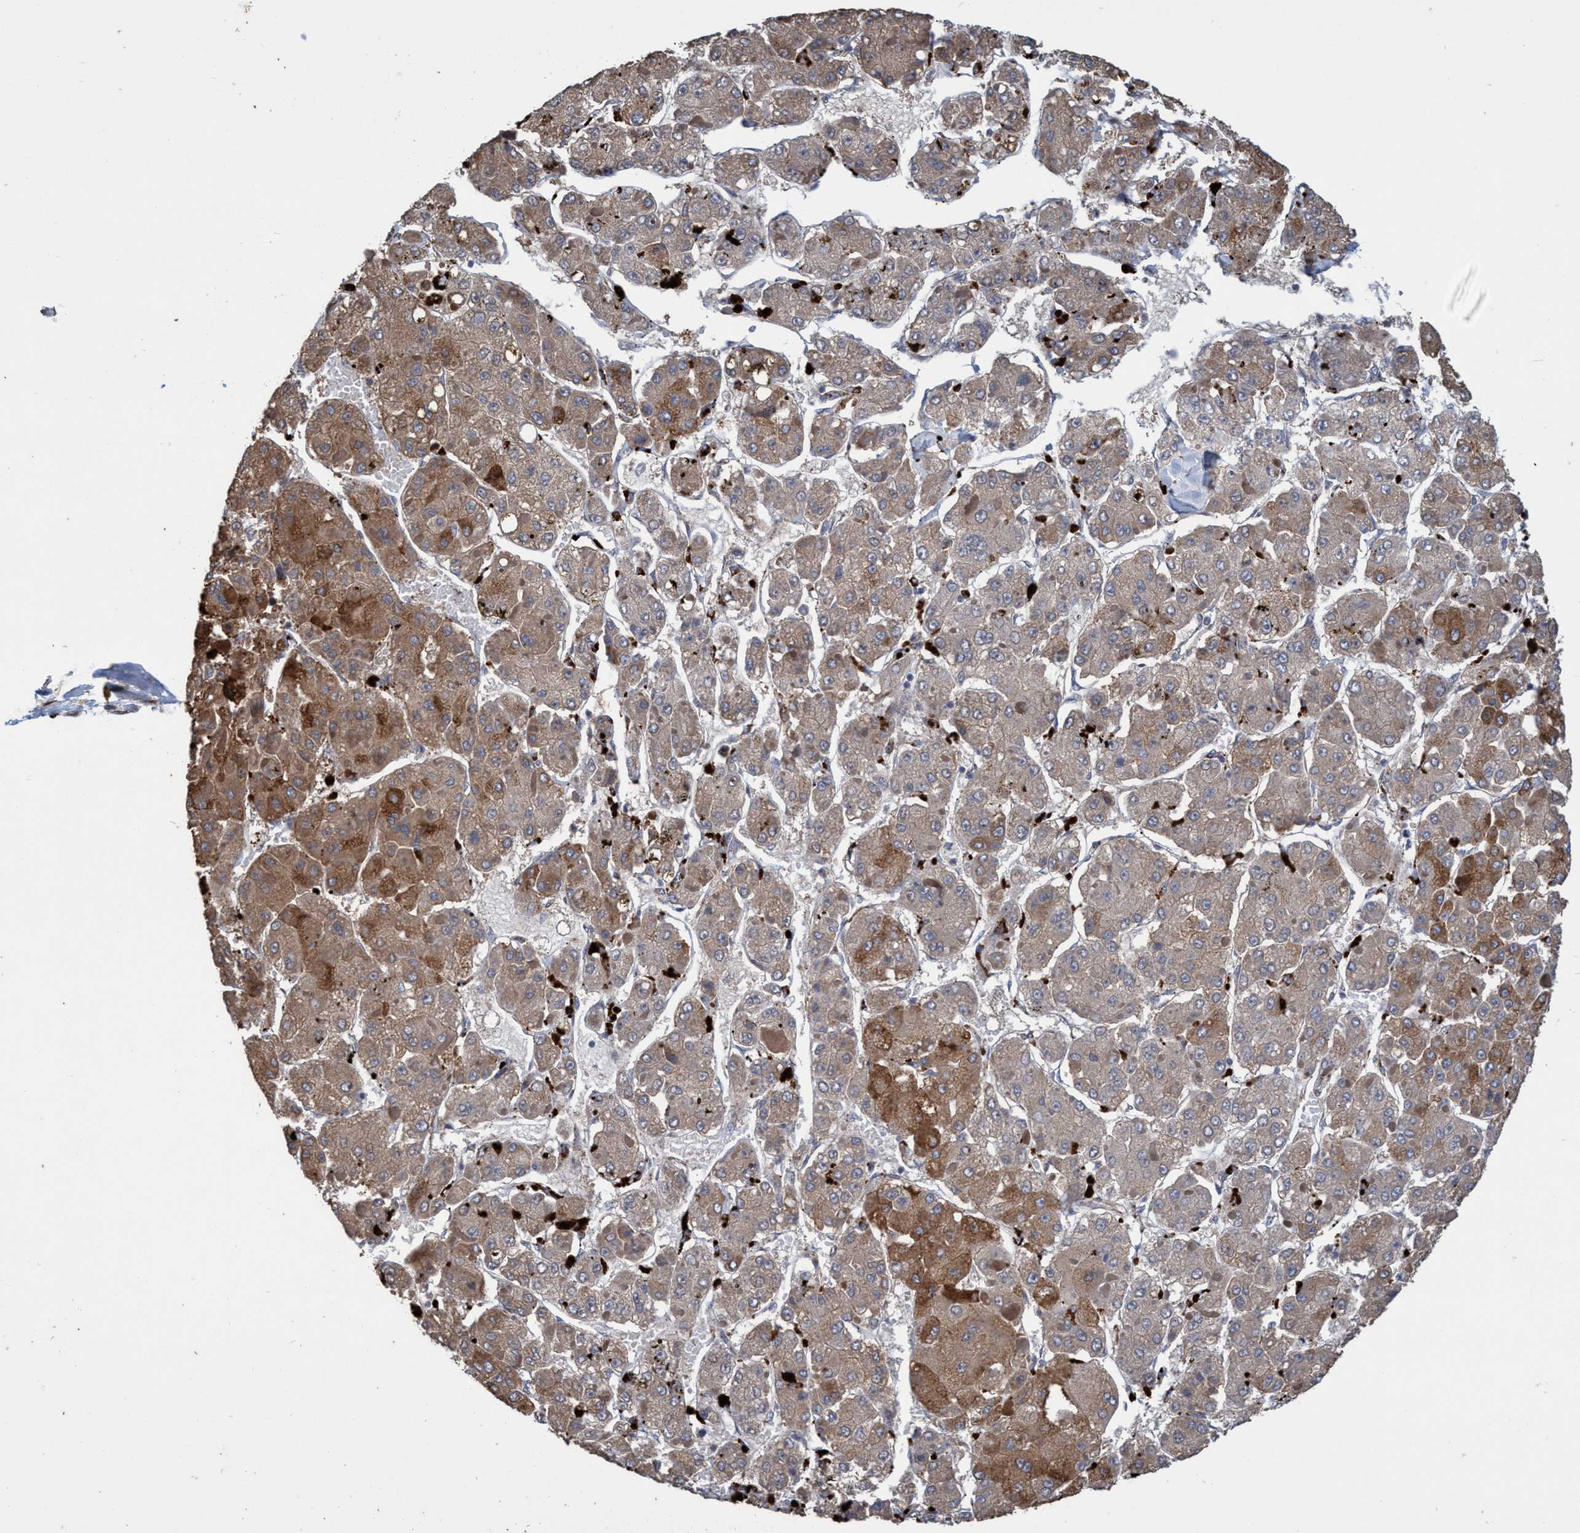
{"staining": {"intensity": "moderate", "quantity": ">75%", "location": "cytoplasmic/membranous"}, "tissue": "liver cancer", "cell_type": "Tumor cells", "image_type": "cancer", "snomed": [{"axis": "morphology", "description": "Carcinoma, Hepatocellular, NOS"}, {"axis": "topography", "description": "Liver"}], "caption": "Liver cancer (hepatocellular carcinoma) stained with DAB (3,3'-diaminobenzidine) immunohistochemistry (IHC) displays medium levels of moderate cytoplasmic/membranous positivity in about >75% of tumor cells.", "gene": "BBS9", "patient": {"sex": "female", "age": 73}}